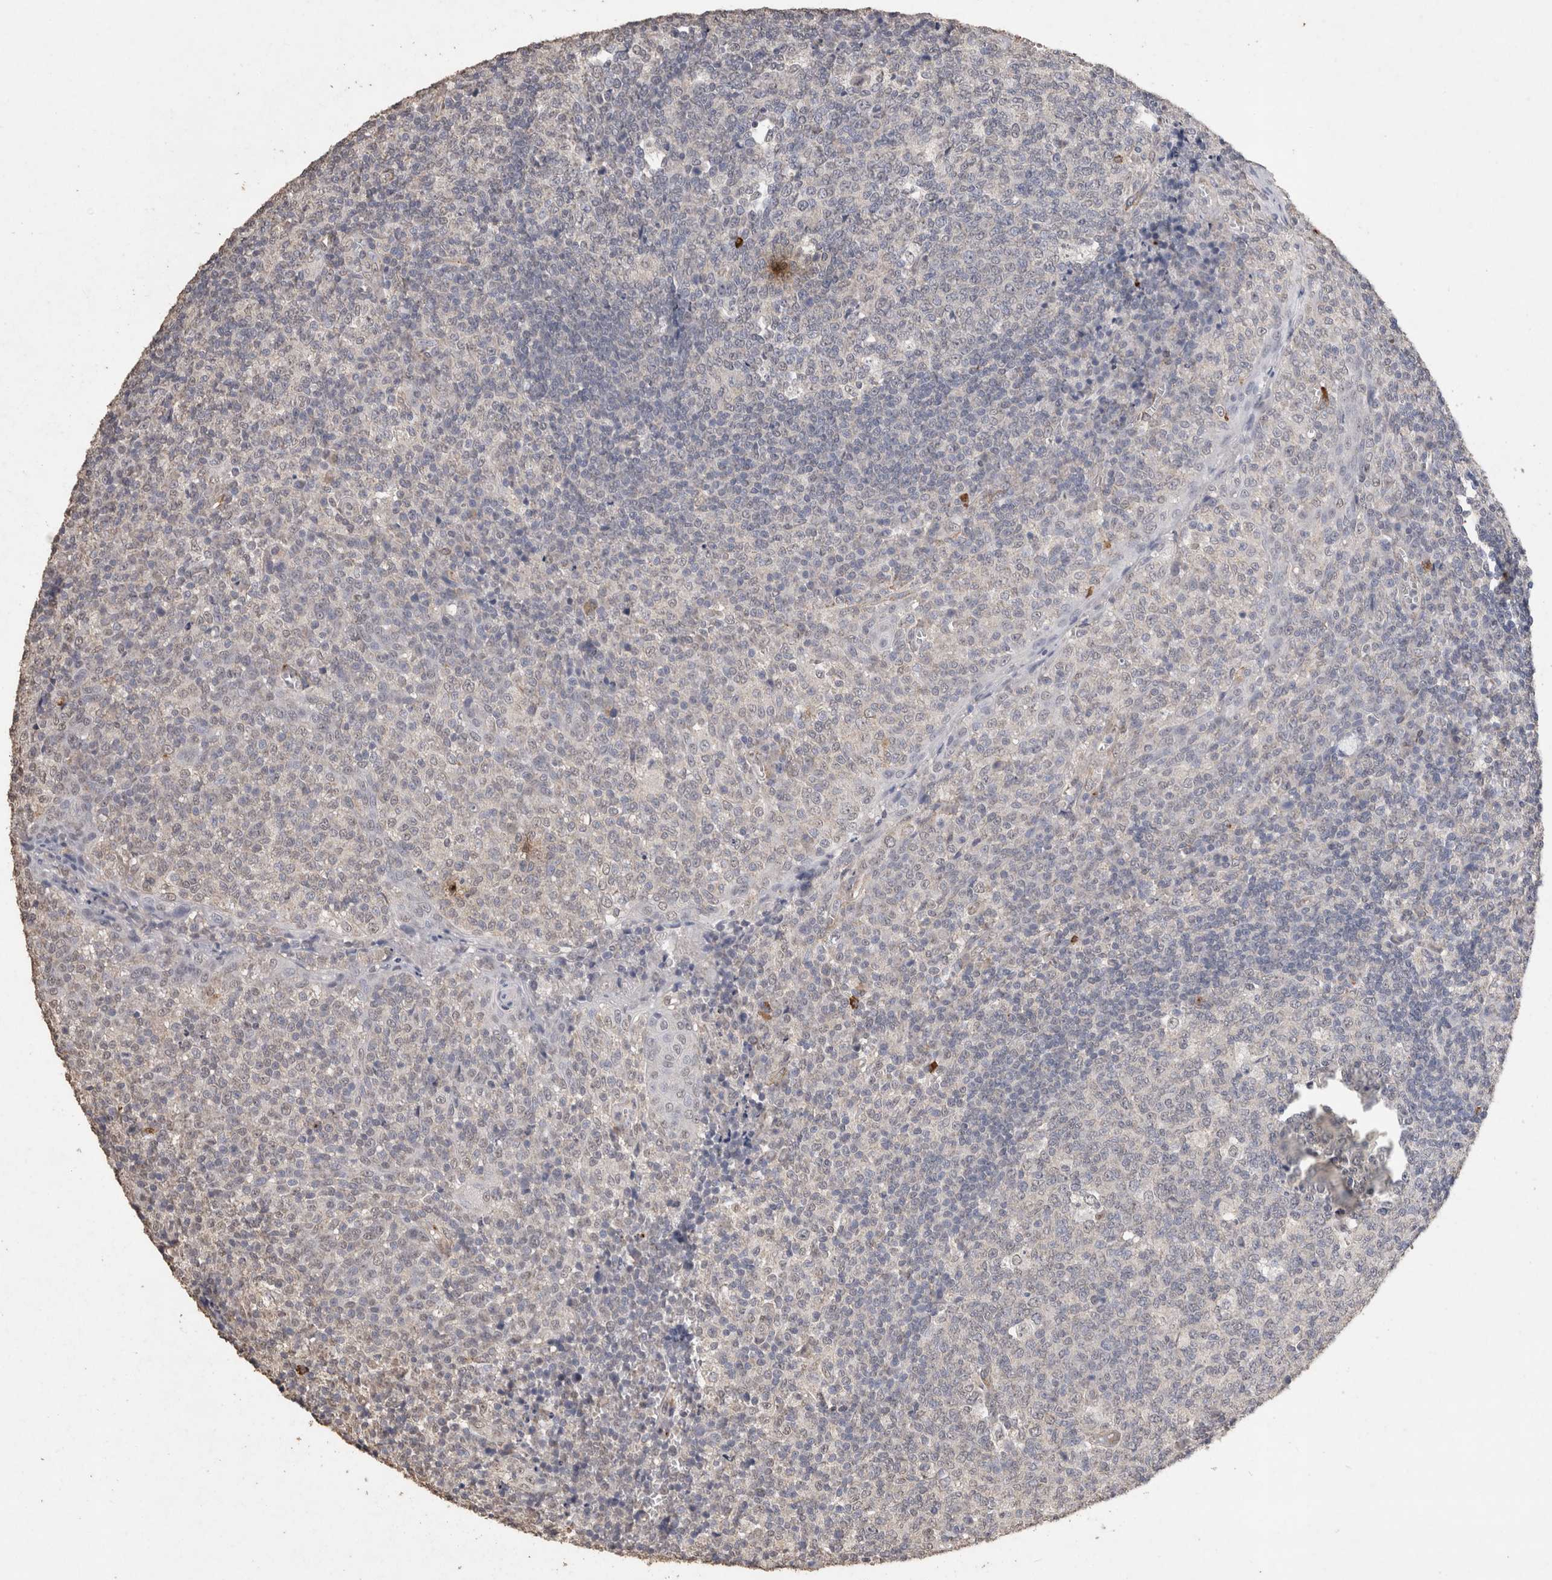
{"staining": {"intensity": "negative", "quantity": "none", "location": "none"}, "tissue": "tonsil", "cell_type": "Germinal center cells", "image_type": "normal", "snomed": [{"axis": "morphology", "description": "Normal tissue, NOS"}, {"axis": "topography", "description": "Tonsil"}], "caption": "Germinal center cells are negative for protein expression in benign human tonsil. Nuclei are stained in blue.", "gene": "C1QTNF5", "patient": {"sex": "female", "age": 19}}